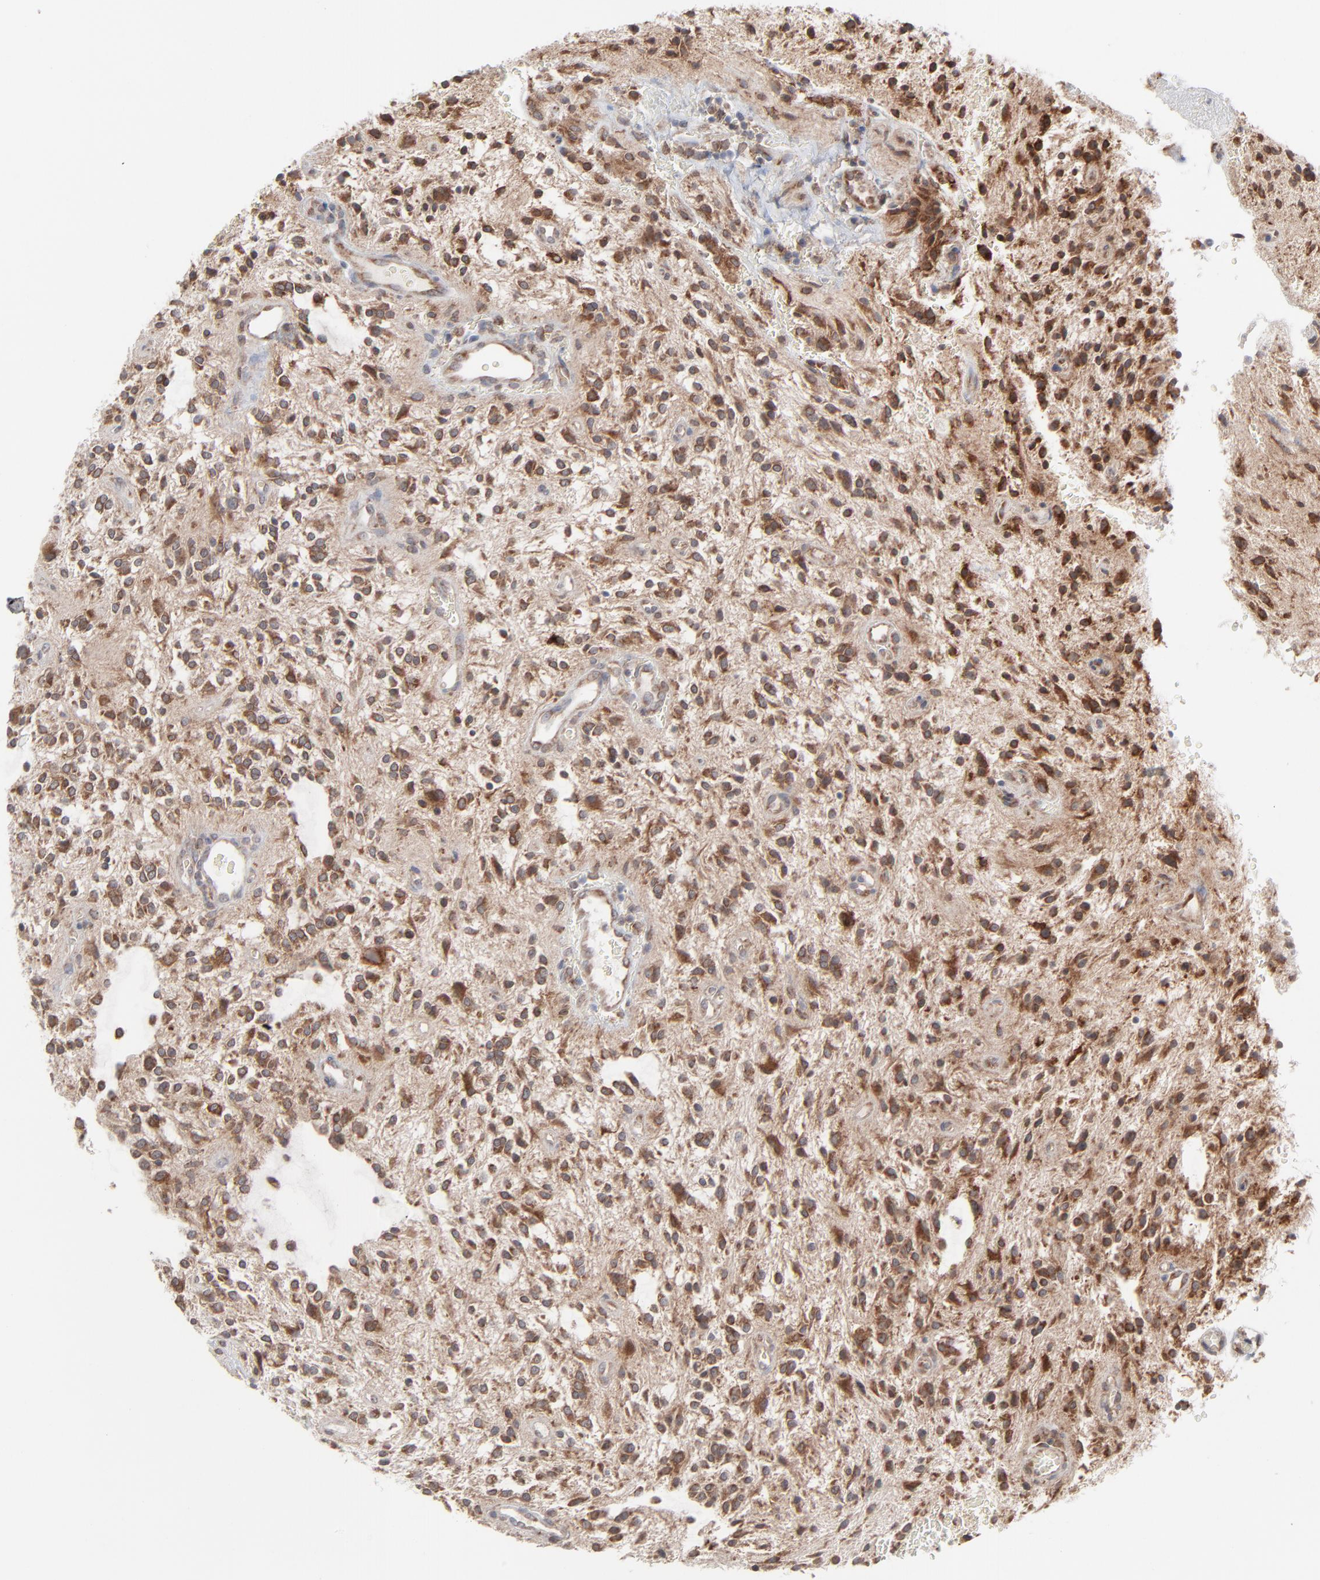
{"staining": {"intensity": "strong", "quantity": "25%-75%", "location": "cytoplasmic/membranous"}, "tissue": "glioma", "cell_type": "Tumor cells", "image_type": "cancer", "snomed": [{"axis": "morphology", "description": "Glioma, malignant, NOS"}, {"axis": "topography", "description": "Cerebellum"}], "caption": "This micrograph demonstrates glioma stained with immunohistochemistry to label a protein in brown. The cytoplasmic/membranous of tumor cells show strong positivity for the protein. Nuclei are counter-stained blue.", "gene": "KDSR", "patient": {"sex": "female", "age": 10}}